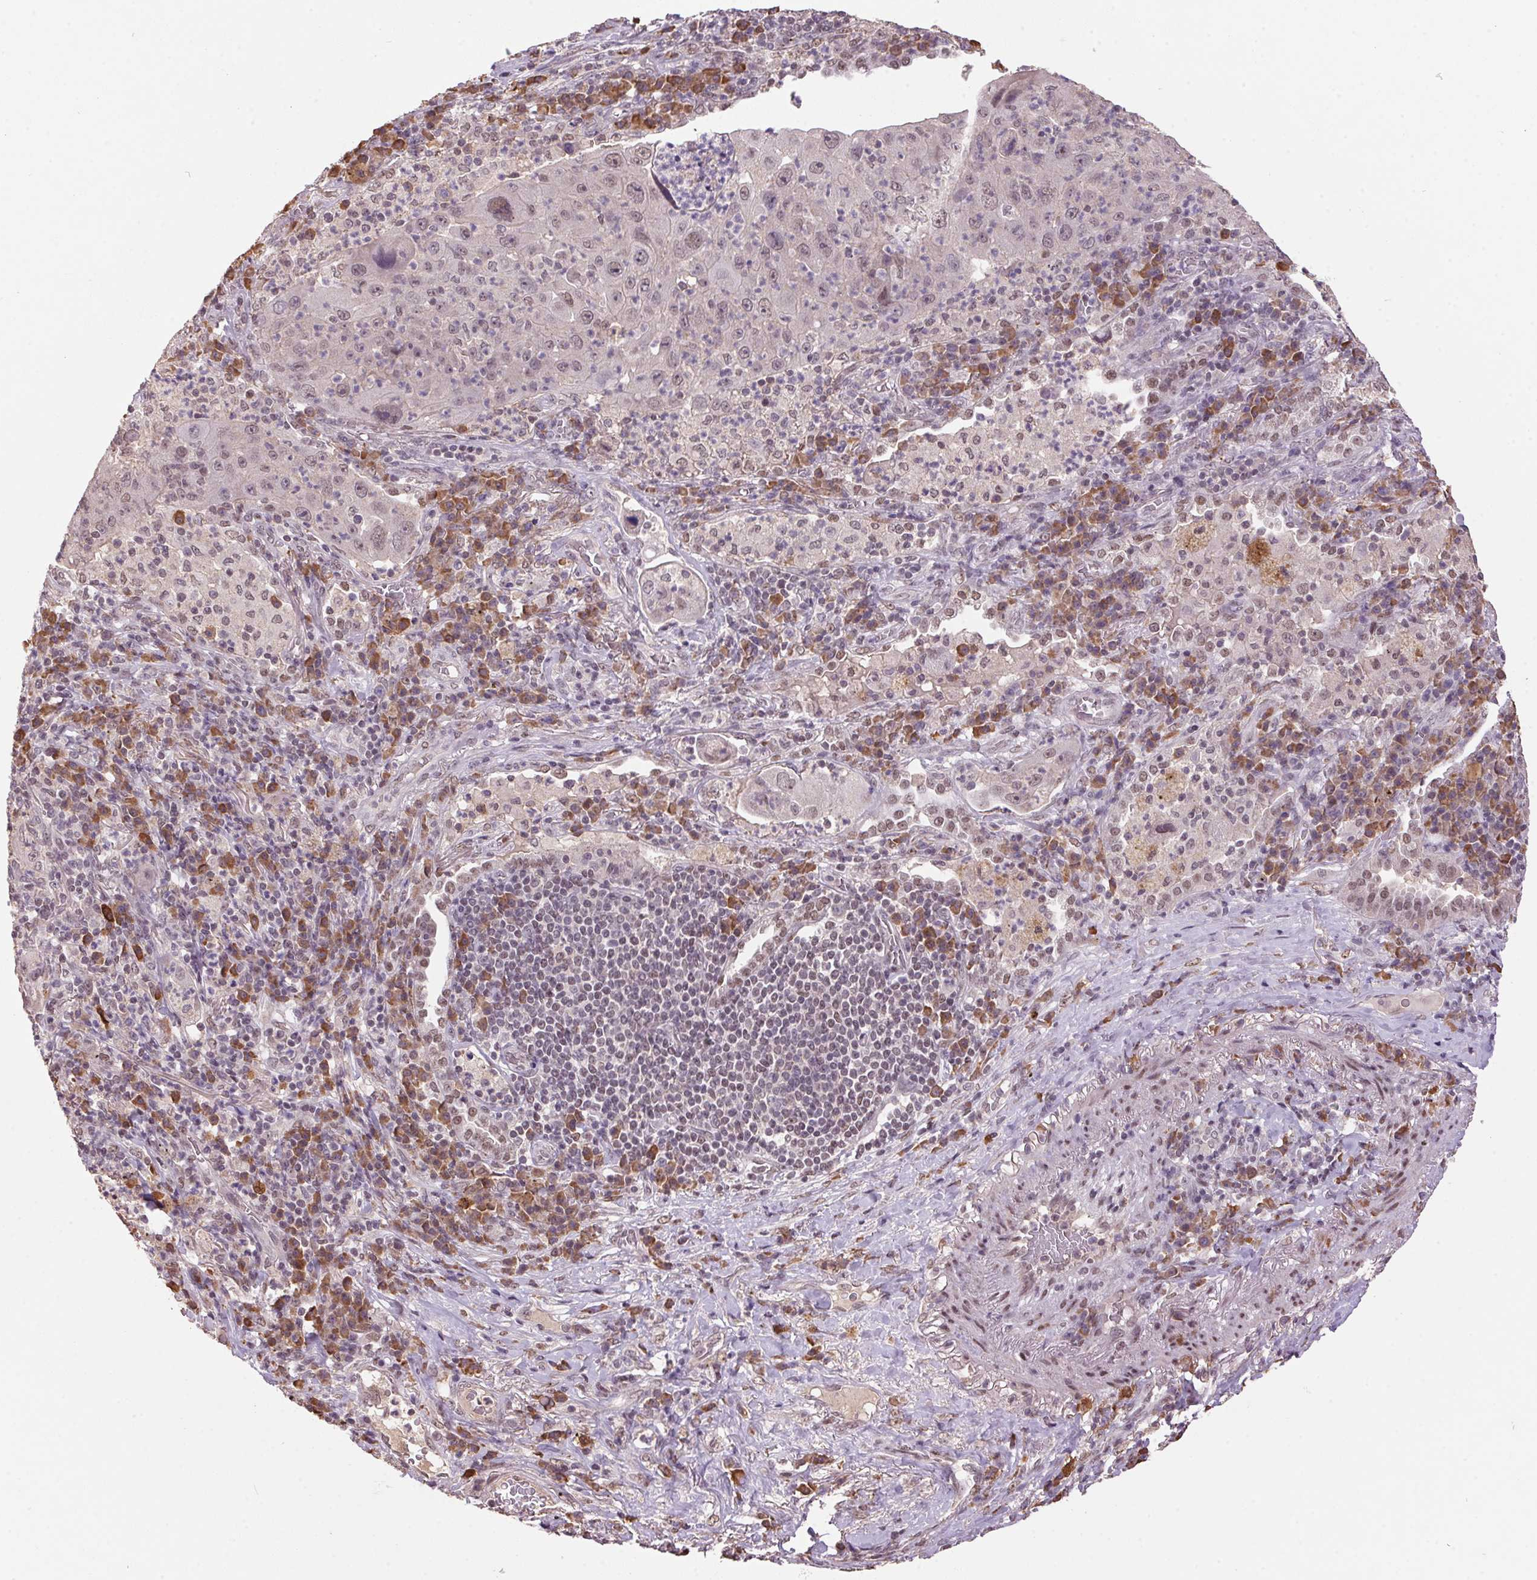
{"staining": {"intensity": "weak", "quantity": "25%-75%", "location": "nuclear"}, "tissue": "lung cancer", "cell_type": "Tumor cells", "image_type": "cancer", "snomed": [{"axis": "morphology", "description": "Squamous cell carcinoma, NOS"}, {"axis": "topography", "description": "Lung"}], "caption": "There is low levels of weak nuclear expression in tumor cells of squamous cell carcinoma (lung), as demonstrated by immunohistochemical staining (brown color).", "gene": "ZBTB4", "patient": {"sex": "female", "age": 59}}